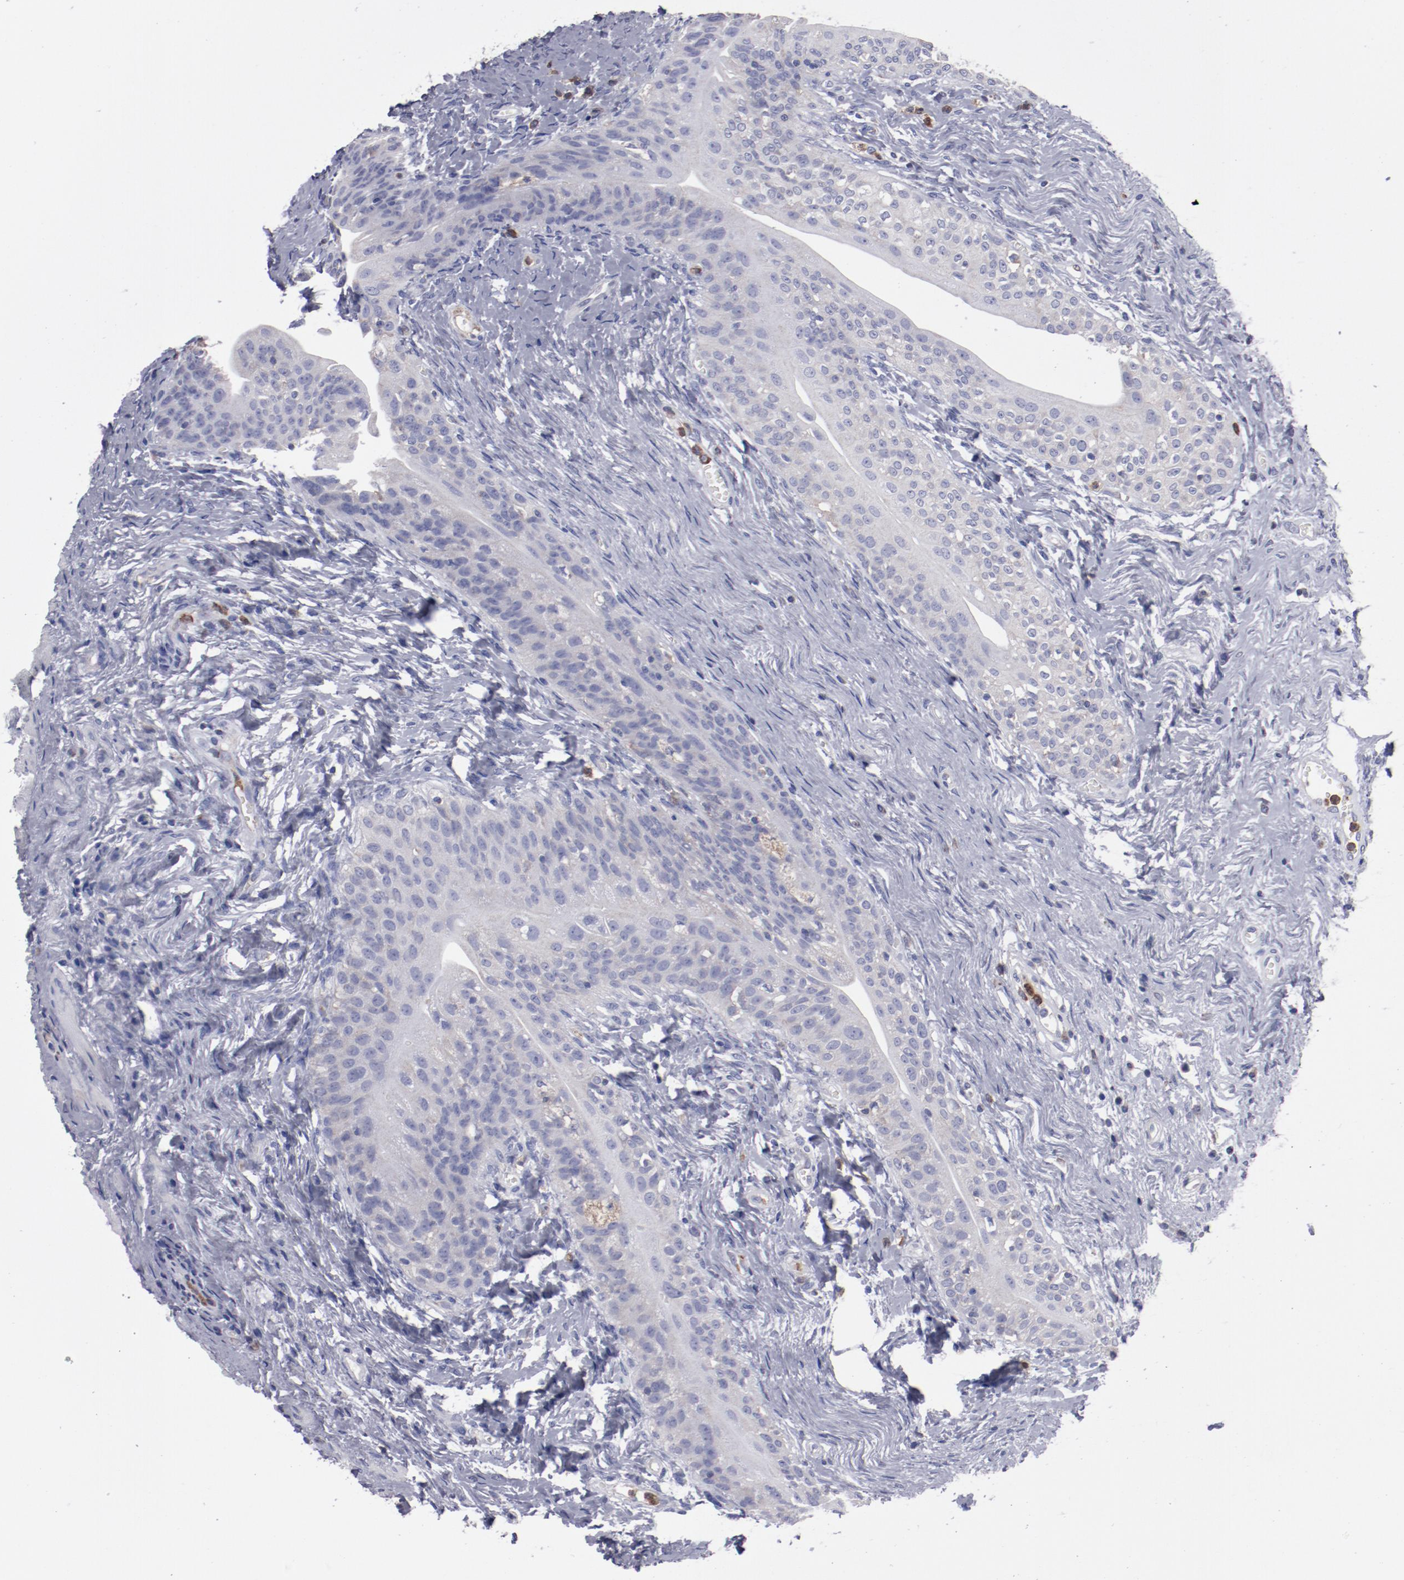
{"staining": {"intensity": "weak", "quantity": ">75%", "location": "cytoplasmic/membranous"}, "tissue": "urinary bladder", "cell_type": "Urothelial cells", "image_type": "normal", "snomed": [{"axis": "morphology", "description": "Normal tissue, NOS"}, {"axis": "topography", "description": "Urinary bladder"}], "caption": "IHC photomicrograph of benign urinary bladder: urinary bladder stained using immunohistochemistry demonstrates low levels of weak protein expression localized specifically in the cytoplasmic/membranous of urothelial cells, appearing as a cytoplasmic/membranous brown color.", "gene": "FGR", "patient": {"sex": "female", "age": 55}}